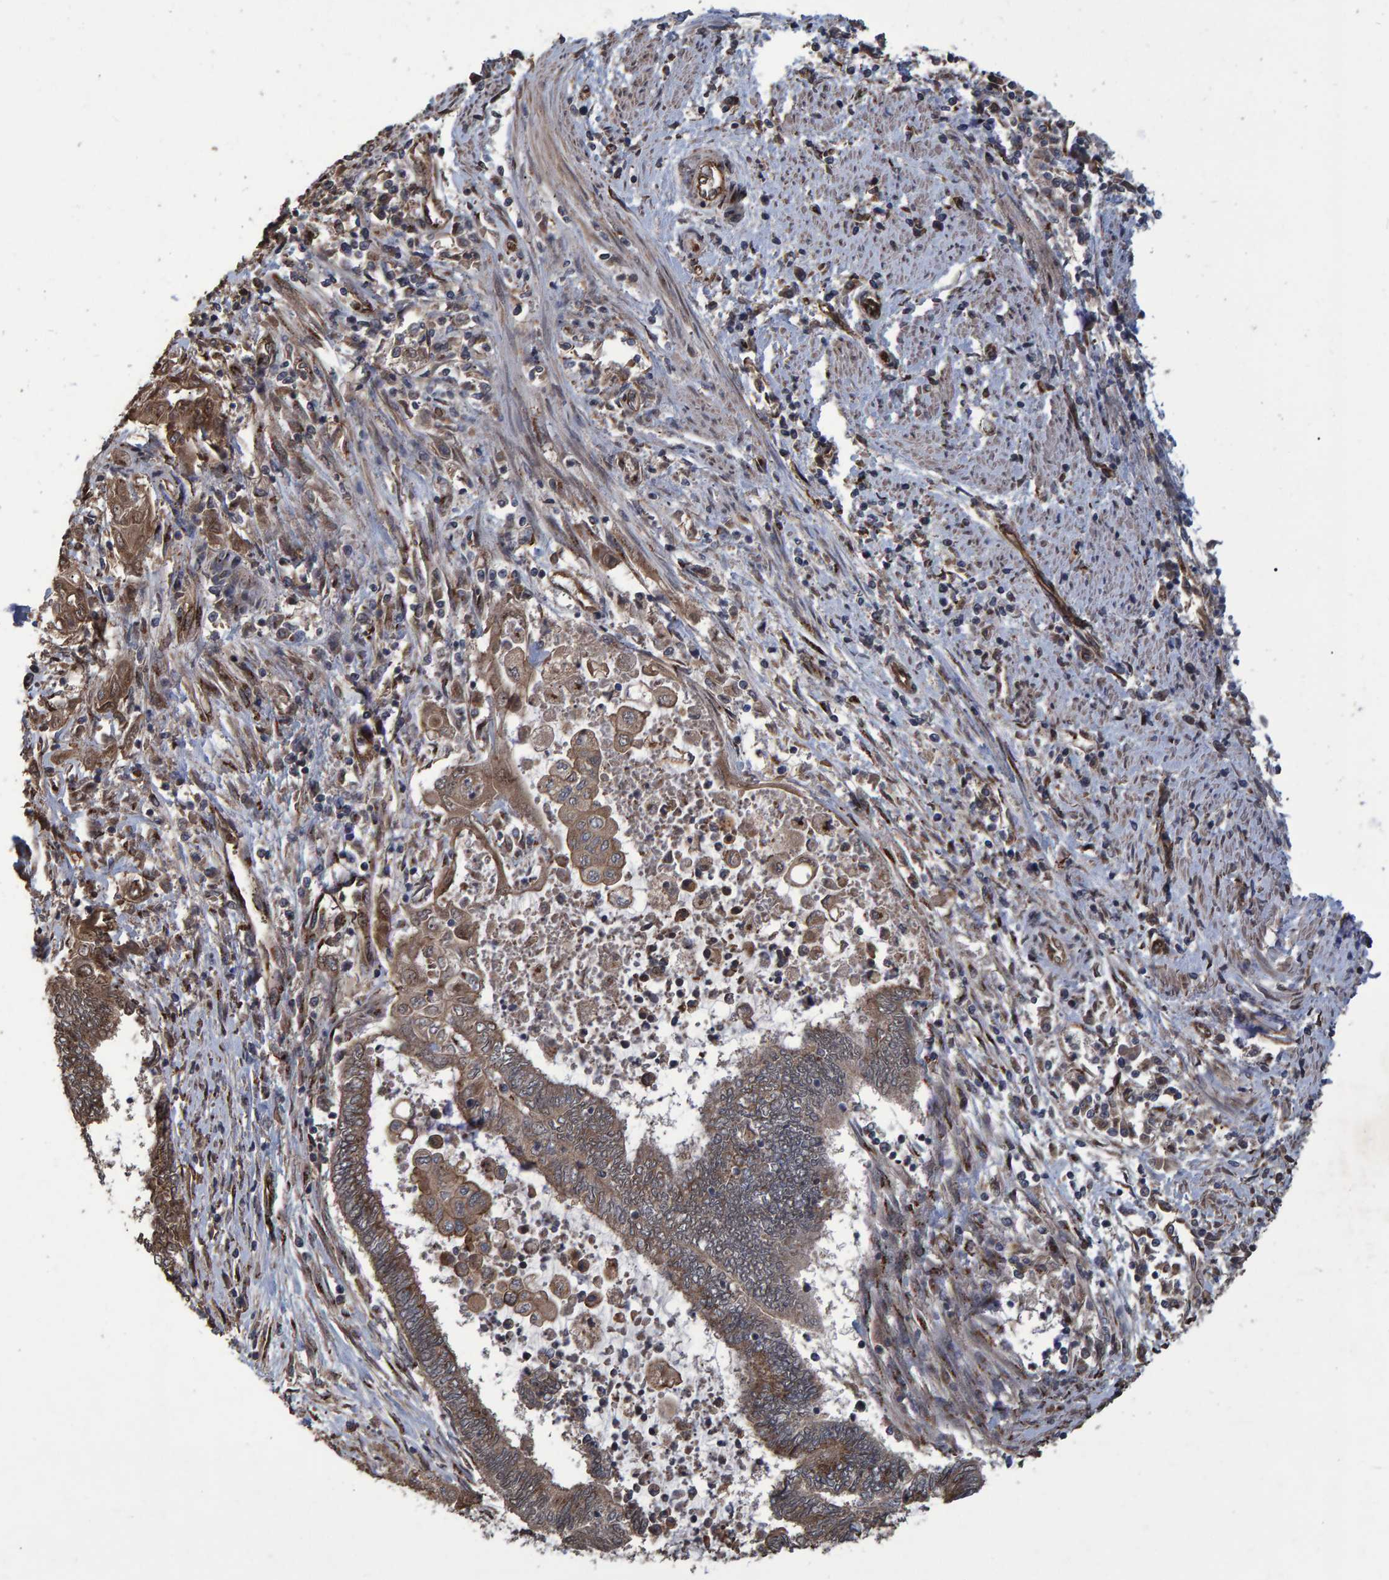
{"staining": {"intensity": "moderate", "quantity": ">75%", "location": "cytoplasmic/membranous"}, "tissue": "endometrial cancer", "cell_type": "Tumor cells", "image_type": "cancer", "snomed": [{"axis": "morphology", "description": "Adenocarcinoma, NOS"}, {"axis": "topography", "description": "Uterus"}, {"axis": "topography", "description": "Endometrium"}], "caption": "Endometrial cancer tissue shows moderate cytoplasmic/membranous expression in about >75% of tumor cells", "gene": "TRIM68", "patient": {"sex": "female", "age": 70}}